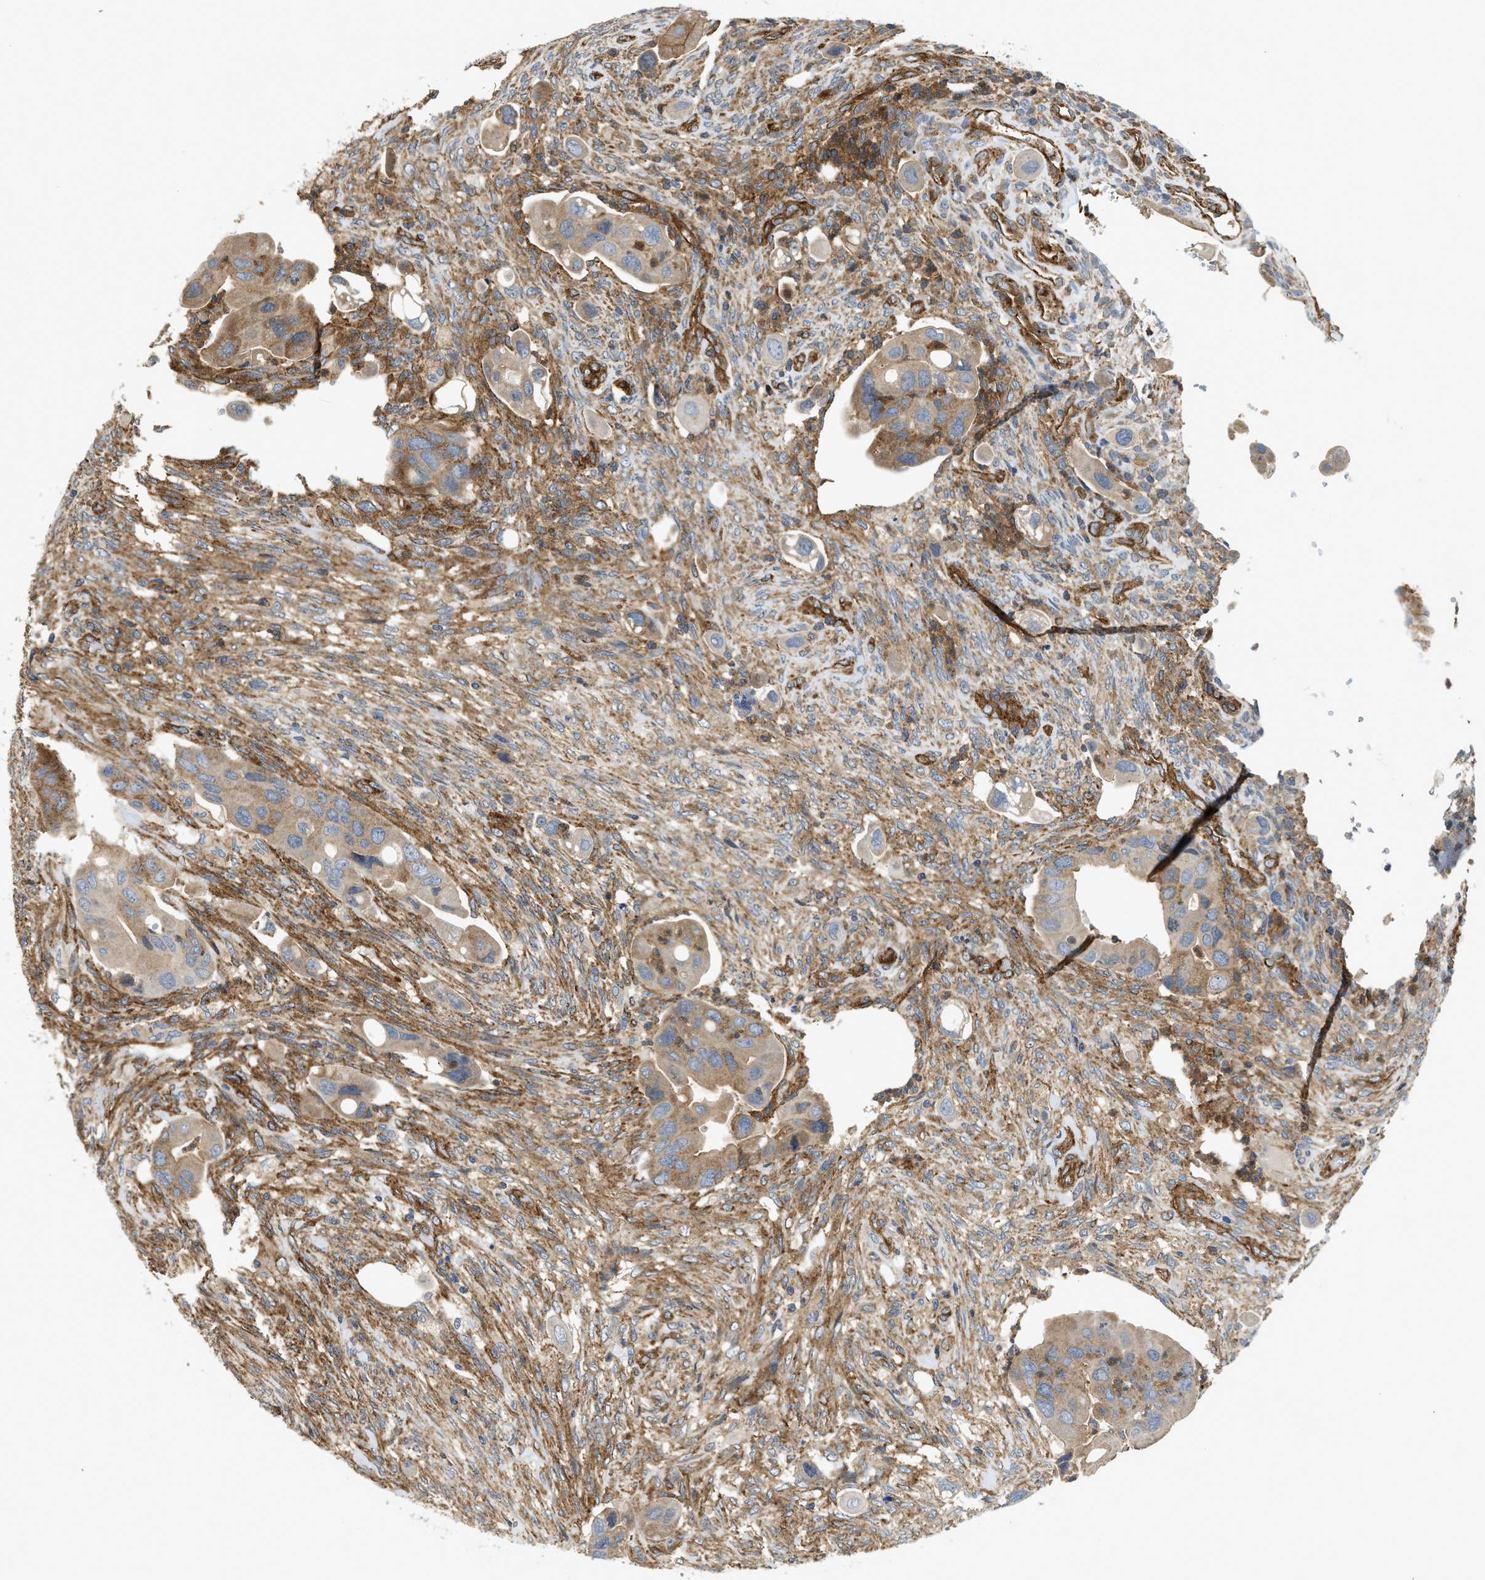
{"staining": {"intensity": "moderate", "quantity": ">75%", "location": "cytoplasmic/membranous"}, "tissue": "colorectal cancer", "cell_type": "Tumor cells", "image_type": "cancer", "snomed": [{"axis": "morphology", "description": "Adenocarcinoma, NOS"}, {"axis": "topography", "description": "Rectum"}], "caption": "DAB immunohistochemical staining of colorectal cancer (adenocarcinoma) displays moderate cytoplasmic/membranous protein positivity in about >75% of tumor cells.", "gene": "HIP1", "patient": {"sex": "female", "age": 57}}